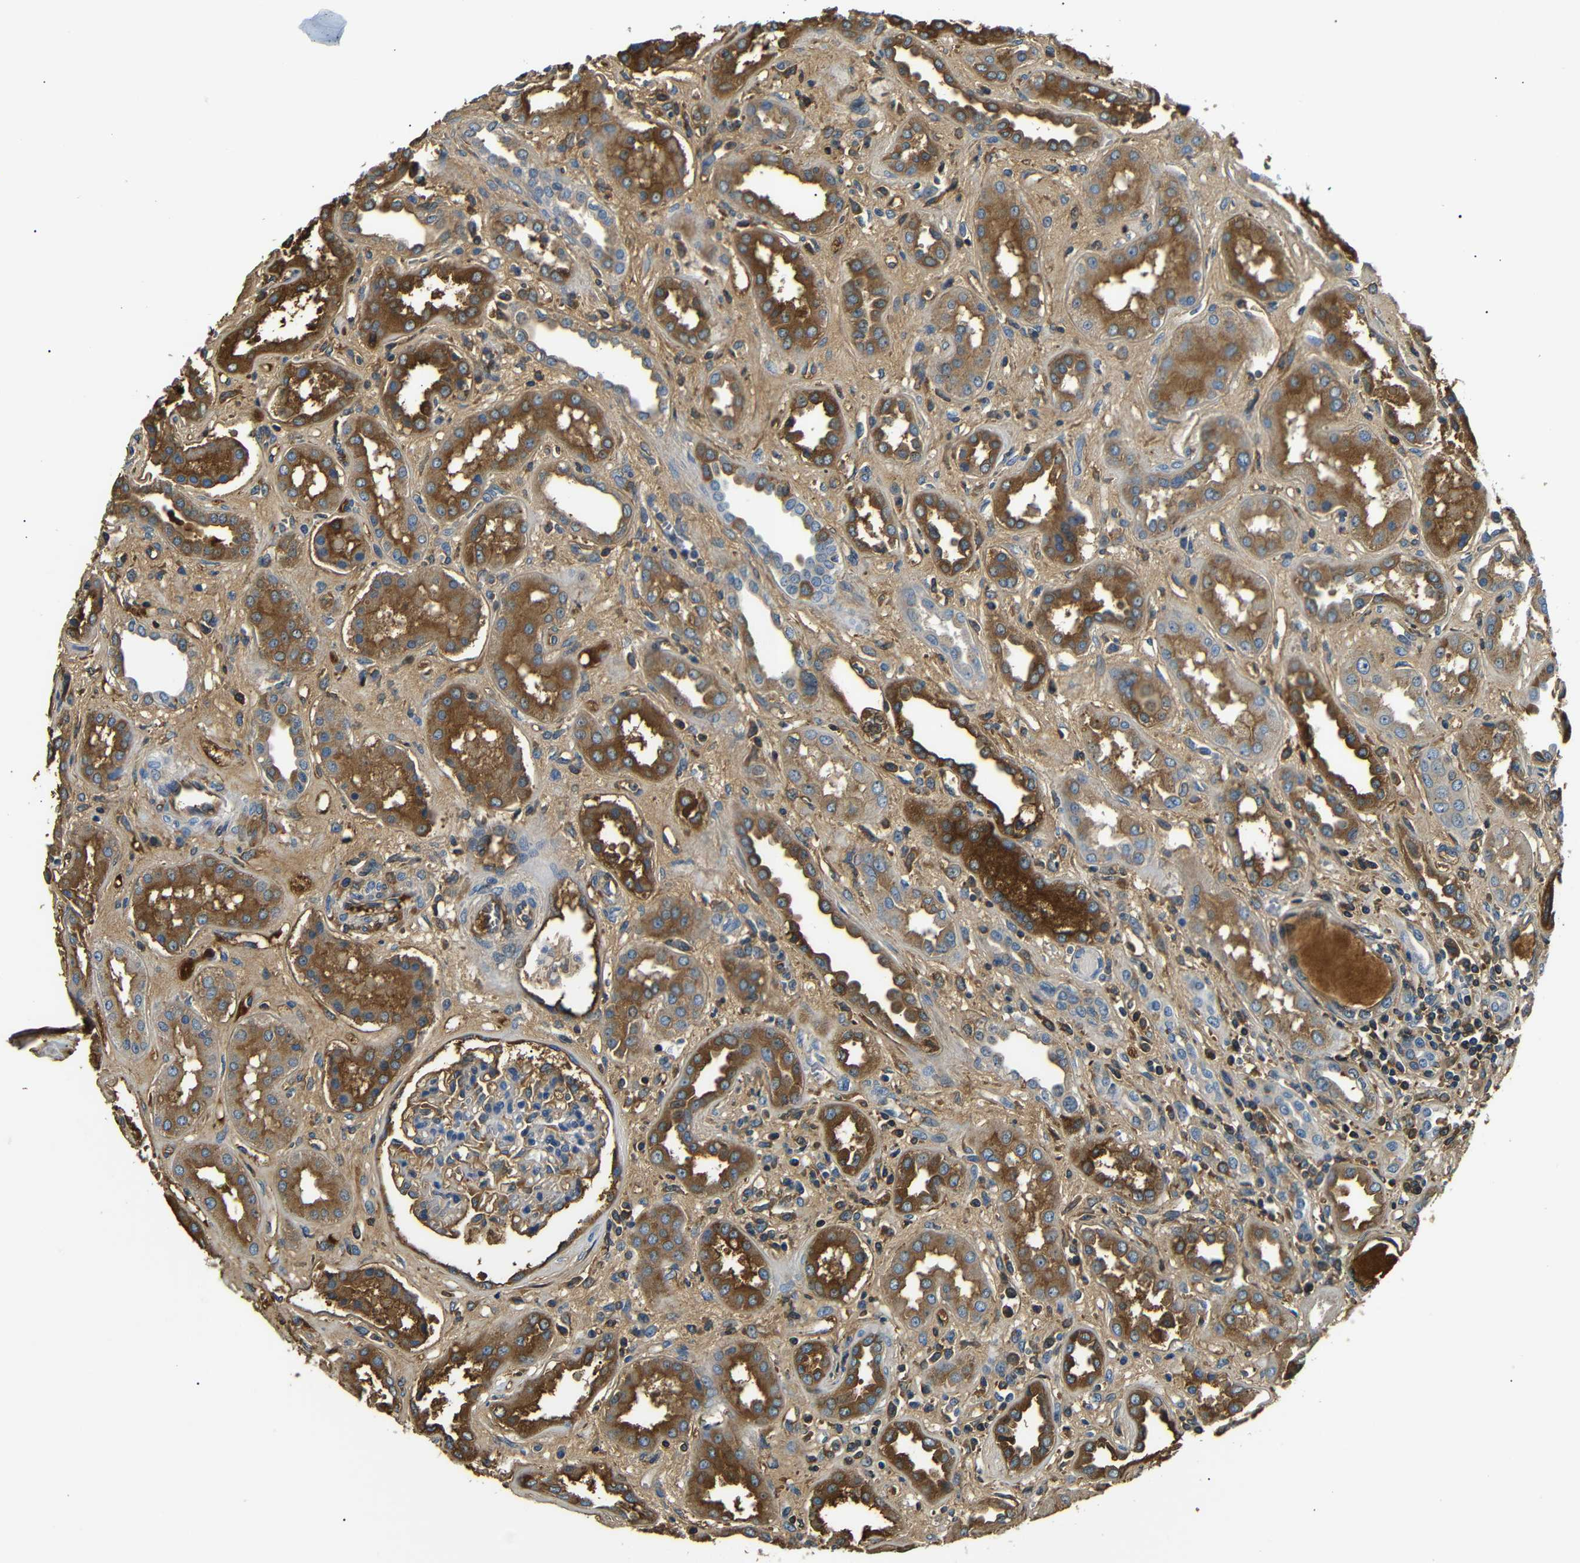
{"staining": {"intensity": "moderate", "quantity": "25%-75%", "location": "cytoplasmic/membranous"}, "tissue": "kidney", "cell_type": "Cells in glomeruli", "image_type": "normal", "snomed": [{"axis": "morphology", "description": "Normal tissue, NOS"}, {"axis": "topography", "description": "Kidney"}], "caption": "This micrograph reveals immunohistochemistry staining of unremarkable kidney, with medium moderate cytoplasmic/membranous expression in approximately 25%-75% of cells in glomeruli.", "gene": "LHCGR", "patient": {"sex": "male", "age": 59}}